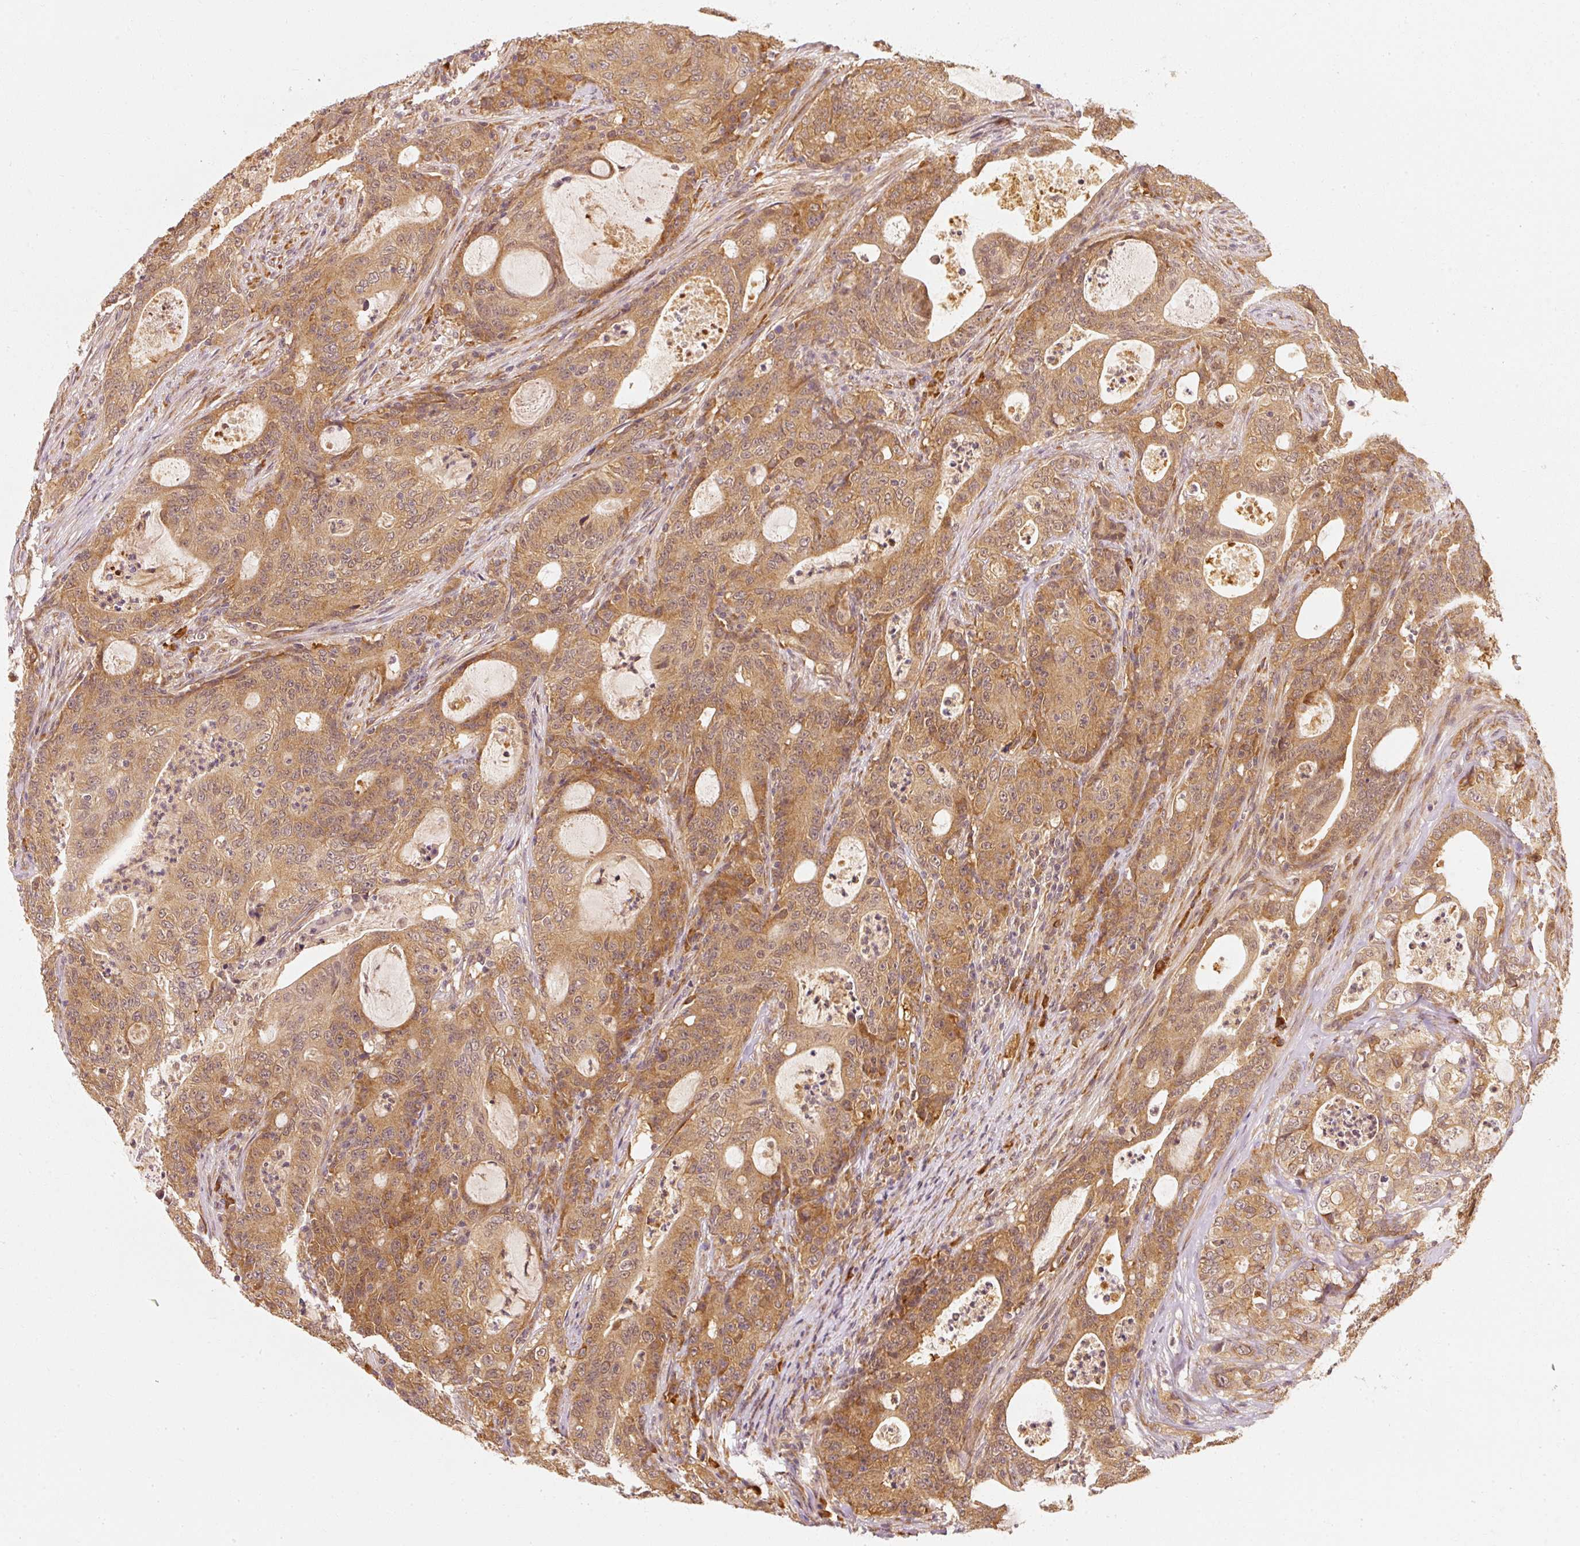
{"staining": {"intensity": "moderate", "quantity": ">75%", "location": "cytoplasmic/membranous"}, "tissue": "colorectal cancer", "cell_type": "Tumor cells", "image_type": "cancer", "snomed": [{"axis": "morphology", "description": "Adenocarcinoma, NOS"}, {"axis": "topography", "description": "Colon"}], "caption": "Immunohistochemical staining of human colorectal adenocarcinoma reveals medium levels of moderate cytoplasmic/membranous protein positivity in approximately >75% of tumor cells. (Stains: DAB in brown, nuclei in blue, Microscopy: brightfield microscopy at high magnification).", "gene": "EEF1A2", "patient": {"sex": "male", "age": 83}}